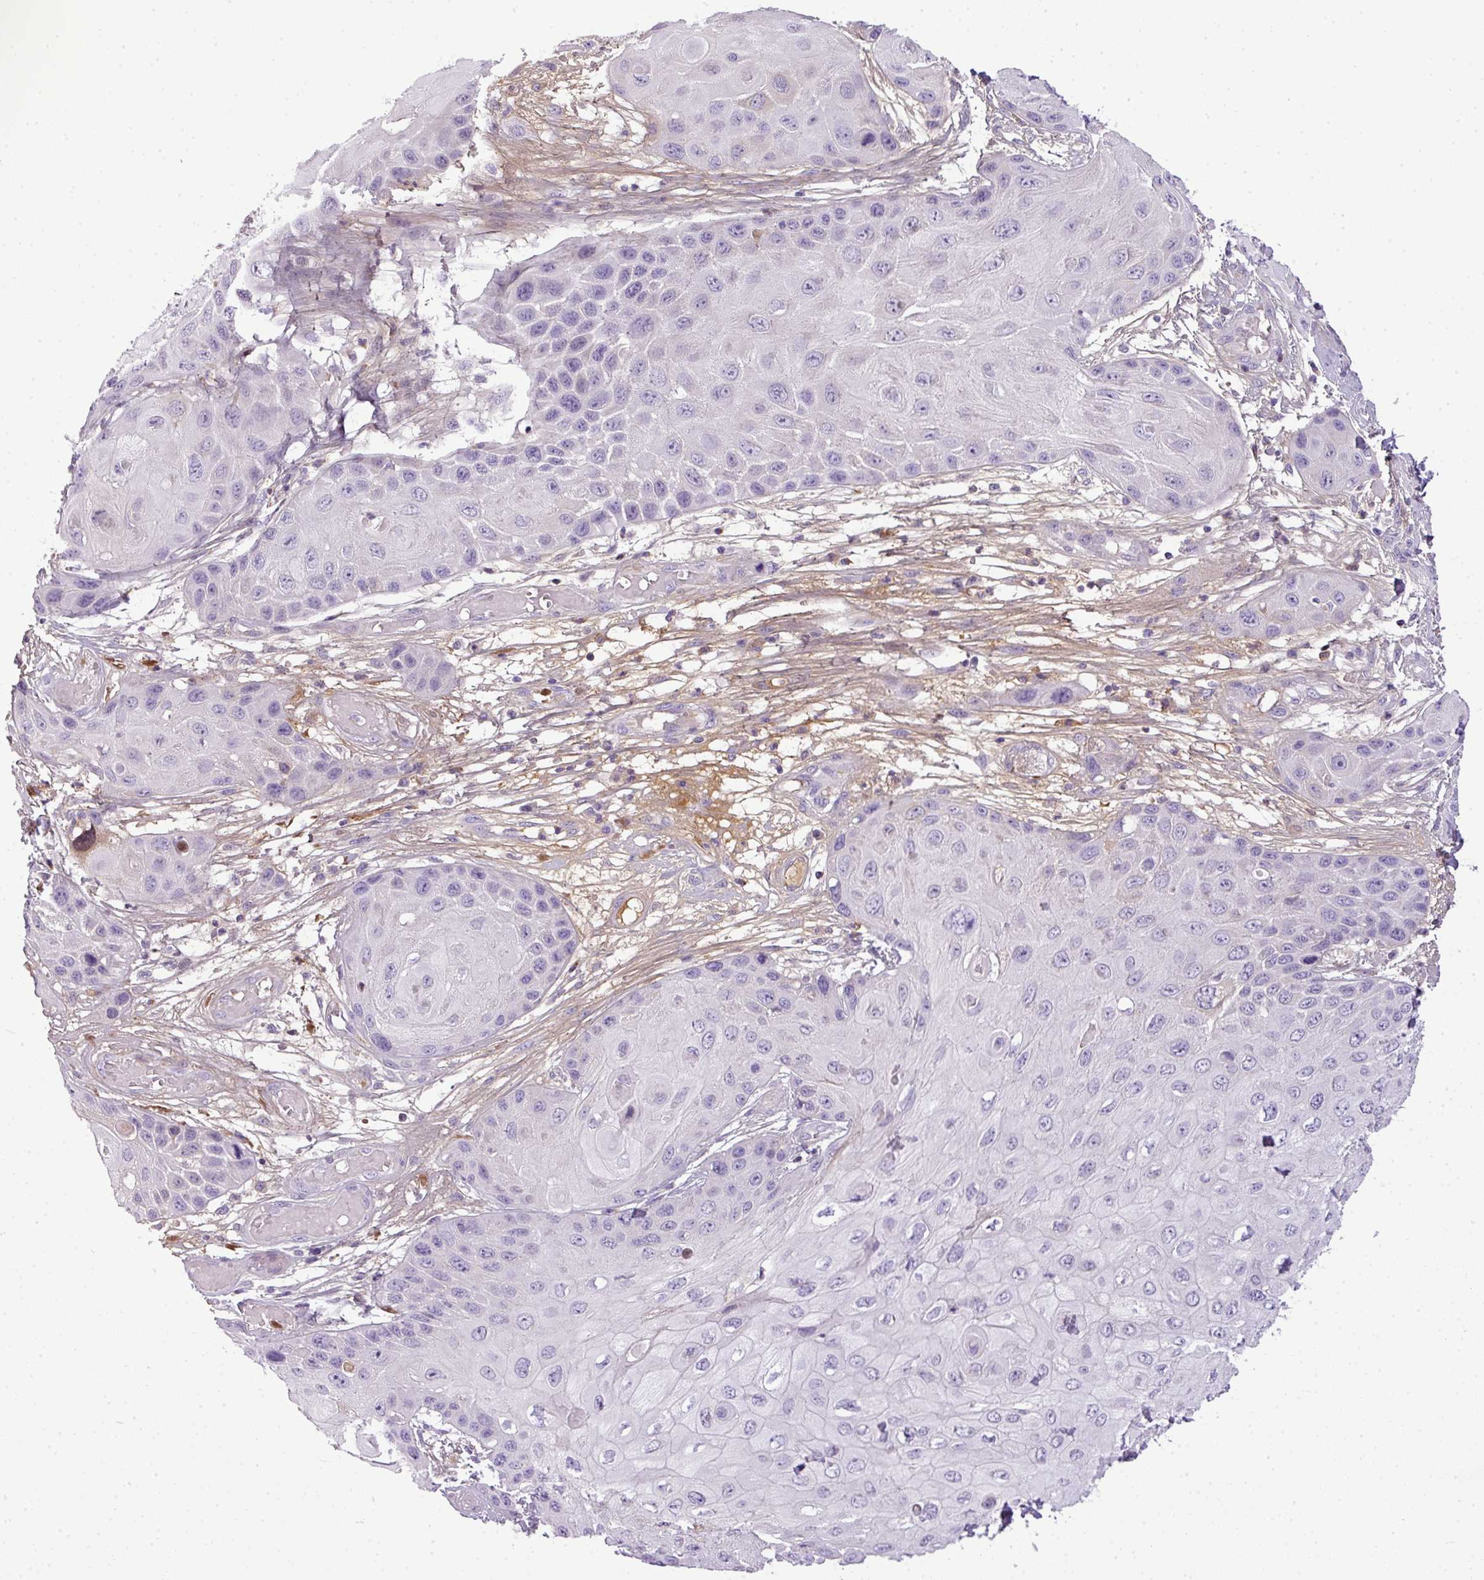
{"staining": {"intensity": "negative", "quantity": "none", "location": "none"}, "tissue": "skin cancer", "cell_type": "Tumor cells", "image_type": "cancer", "snomed": [{"axis": "morphology", "description": "Squamous cell carcinoma, NOS"}, {"axis": "topography", "description": "Skin"}, {"axis": "topography", "description": "Vulva"}], "caption": "Immunohistochemical staining of human squamous cell carcinoma (skin) shows no significant staining in tumor cells. The staining was performed using DAB (3,3'-diaminobenzidine) to visualize the protein expression in brown, while the nuclei were stained in blue with hematoxylin (Magnification: 20x).", "gene": "C4B", "patient": {"sex": "female", "age": 44}}